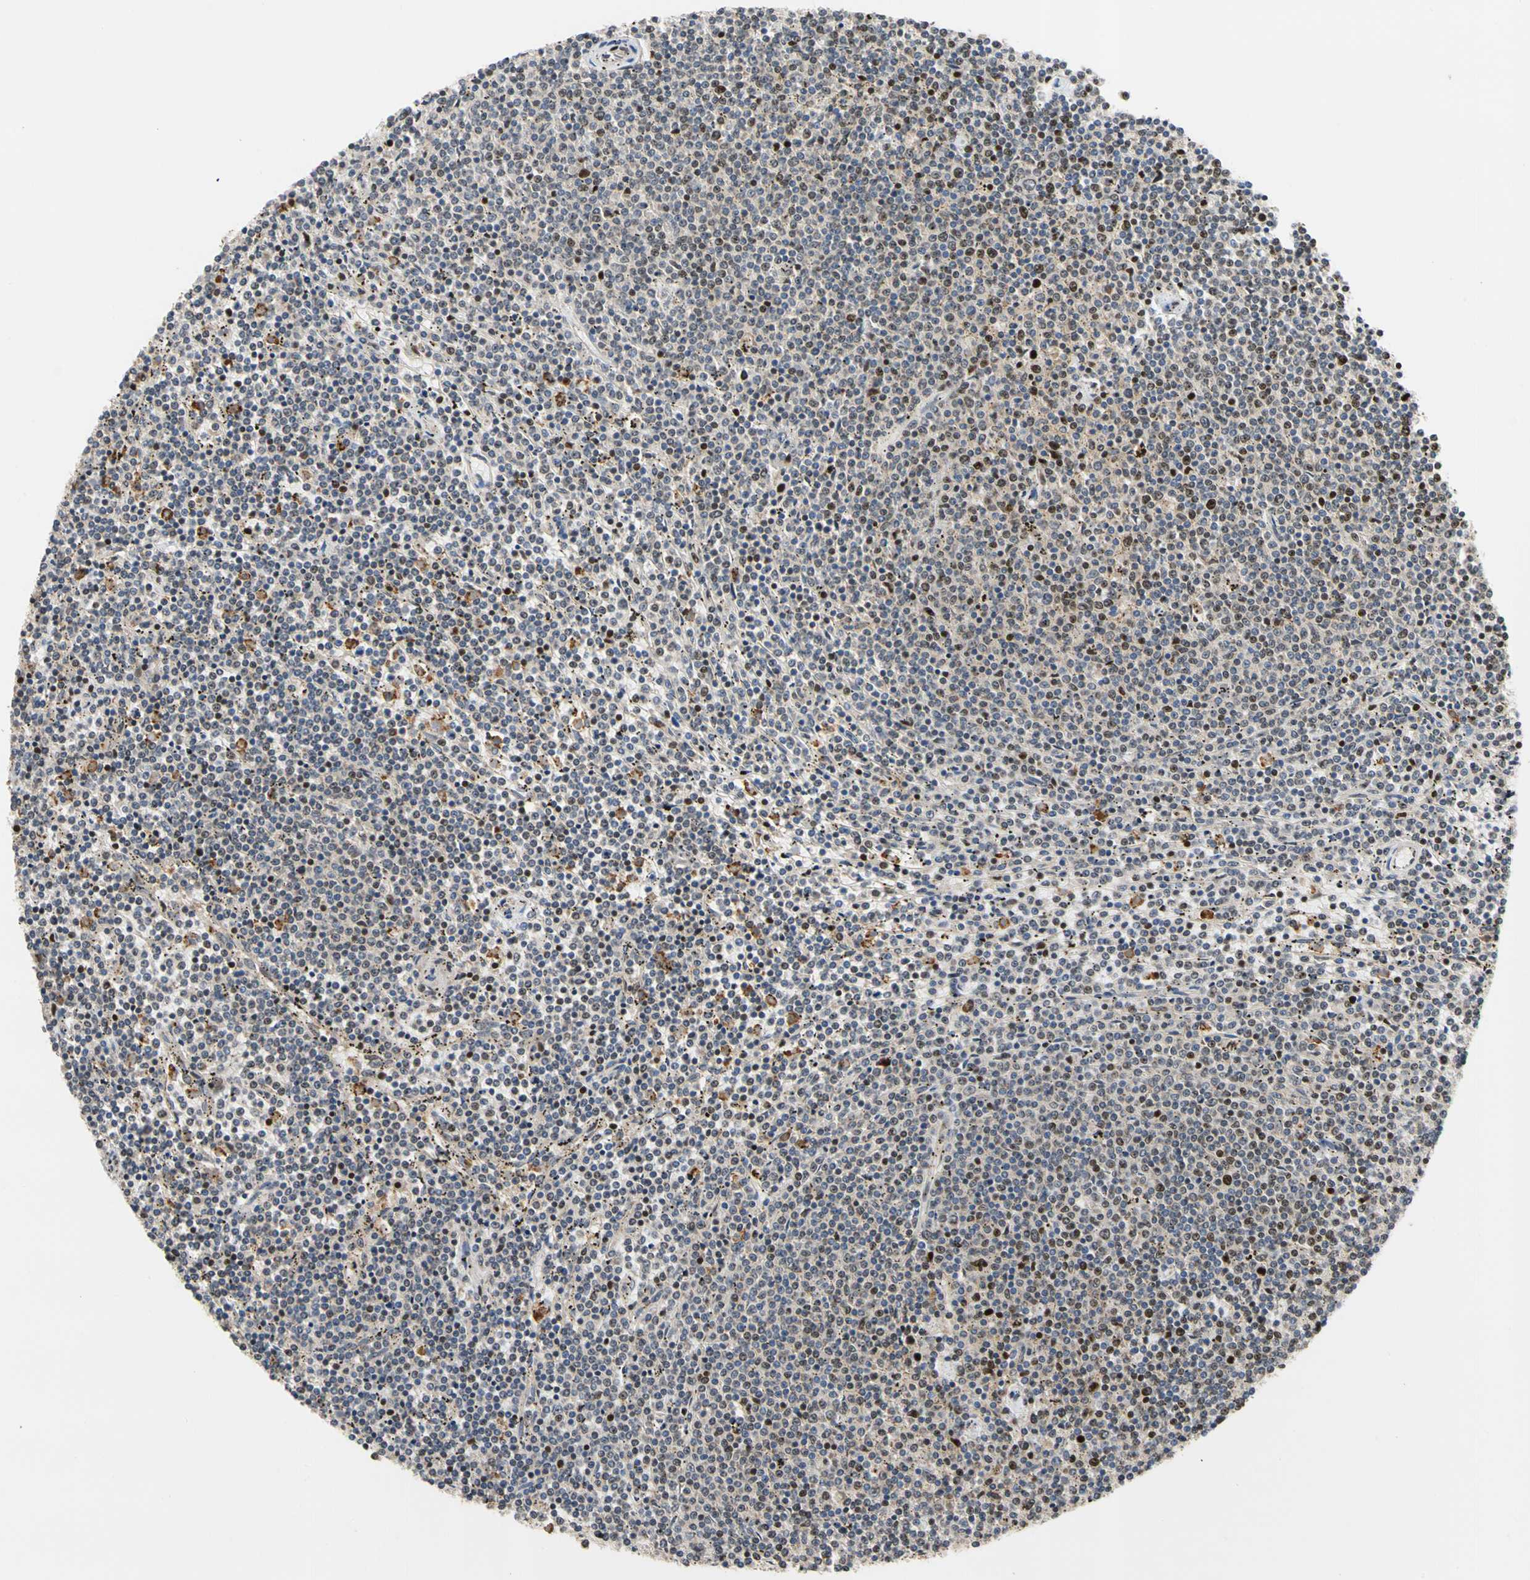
{"staining": {"intensity": "weak", "quantity": "<25%", "location": "nuclear"}, "tissue": "lymphoma", "cell_type": "Tumor cells", "image_type": "cancer", "snomed": [{"axis": "morphology", "description": "Malignant lymphoma, non-Hodgkin's type, Low grade"}, {"axis": "topography", "description": "Spleen"}], "caption": "This is an IHC histopathology image of human low-grade malignant lymphoma, non-Hodgkin's type. There is no expression in tumor cells.", "gene": "IP6K2", "patient": {"sex": "female", "age": 50}}